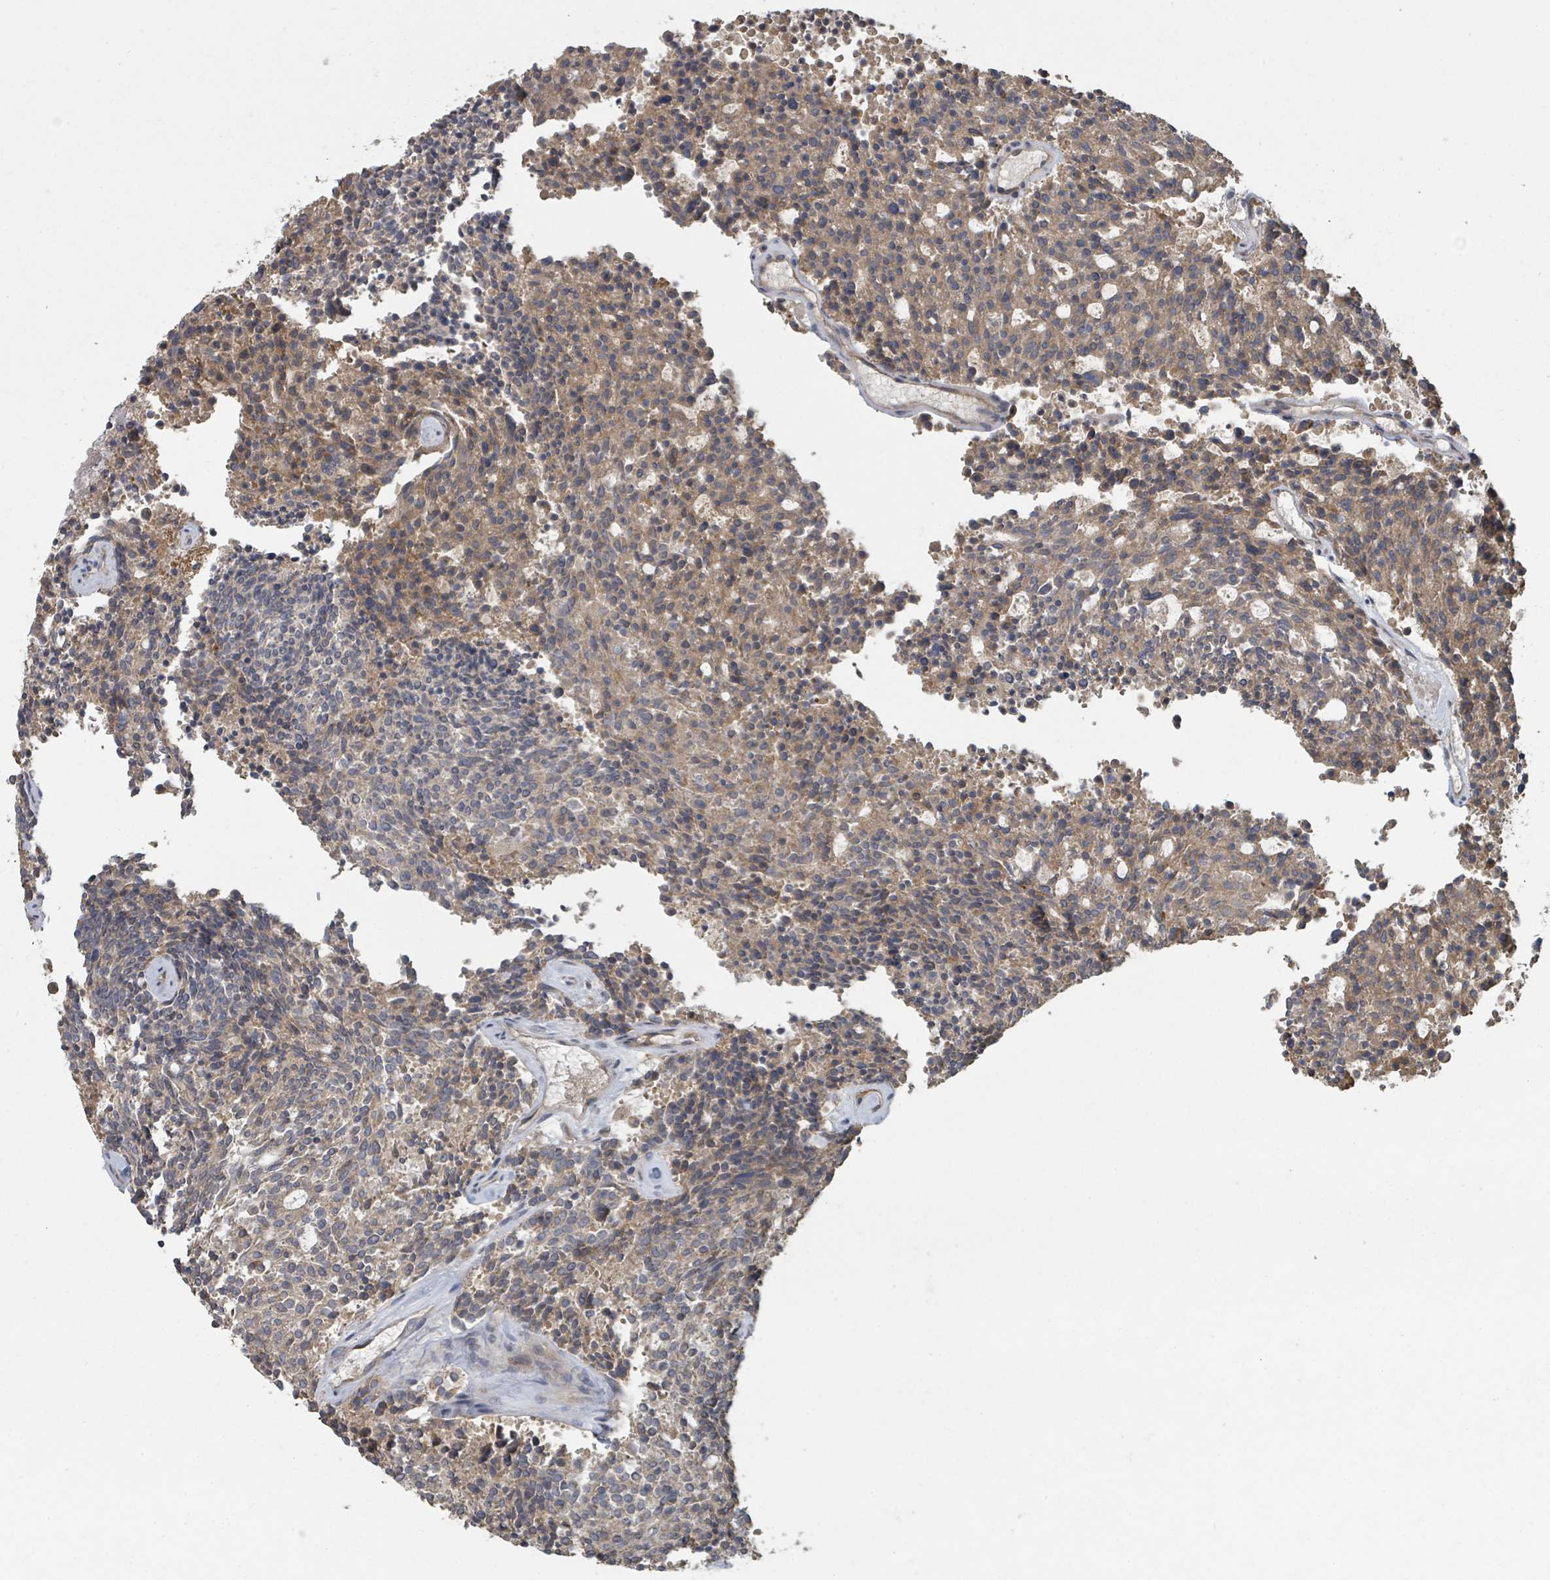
{"staining": {"intensity": "moderate", "quantity": ">75%", "location": "cytoplasmic/membranous"}, "tissue": "carcinoid", "cell_type": "Tumor cells", "image_type": "cancer", "snomed": [{"axis": "morphology", "description": "Carcinoid, malignant, NOS"}, {"axis": "topography", "description": "Pancreas"}], "caption": "Carcinoid stained with a protein marker demonstrates moderate staining in tumor cells.", "gene": "WDFY1", "patient": {"sex": "female", "age": 54}}